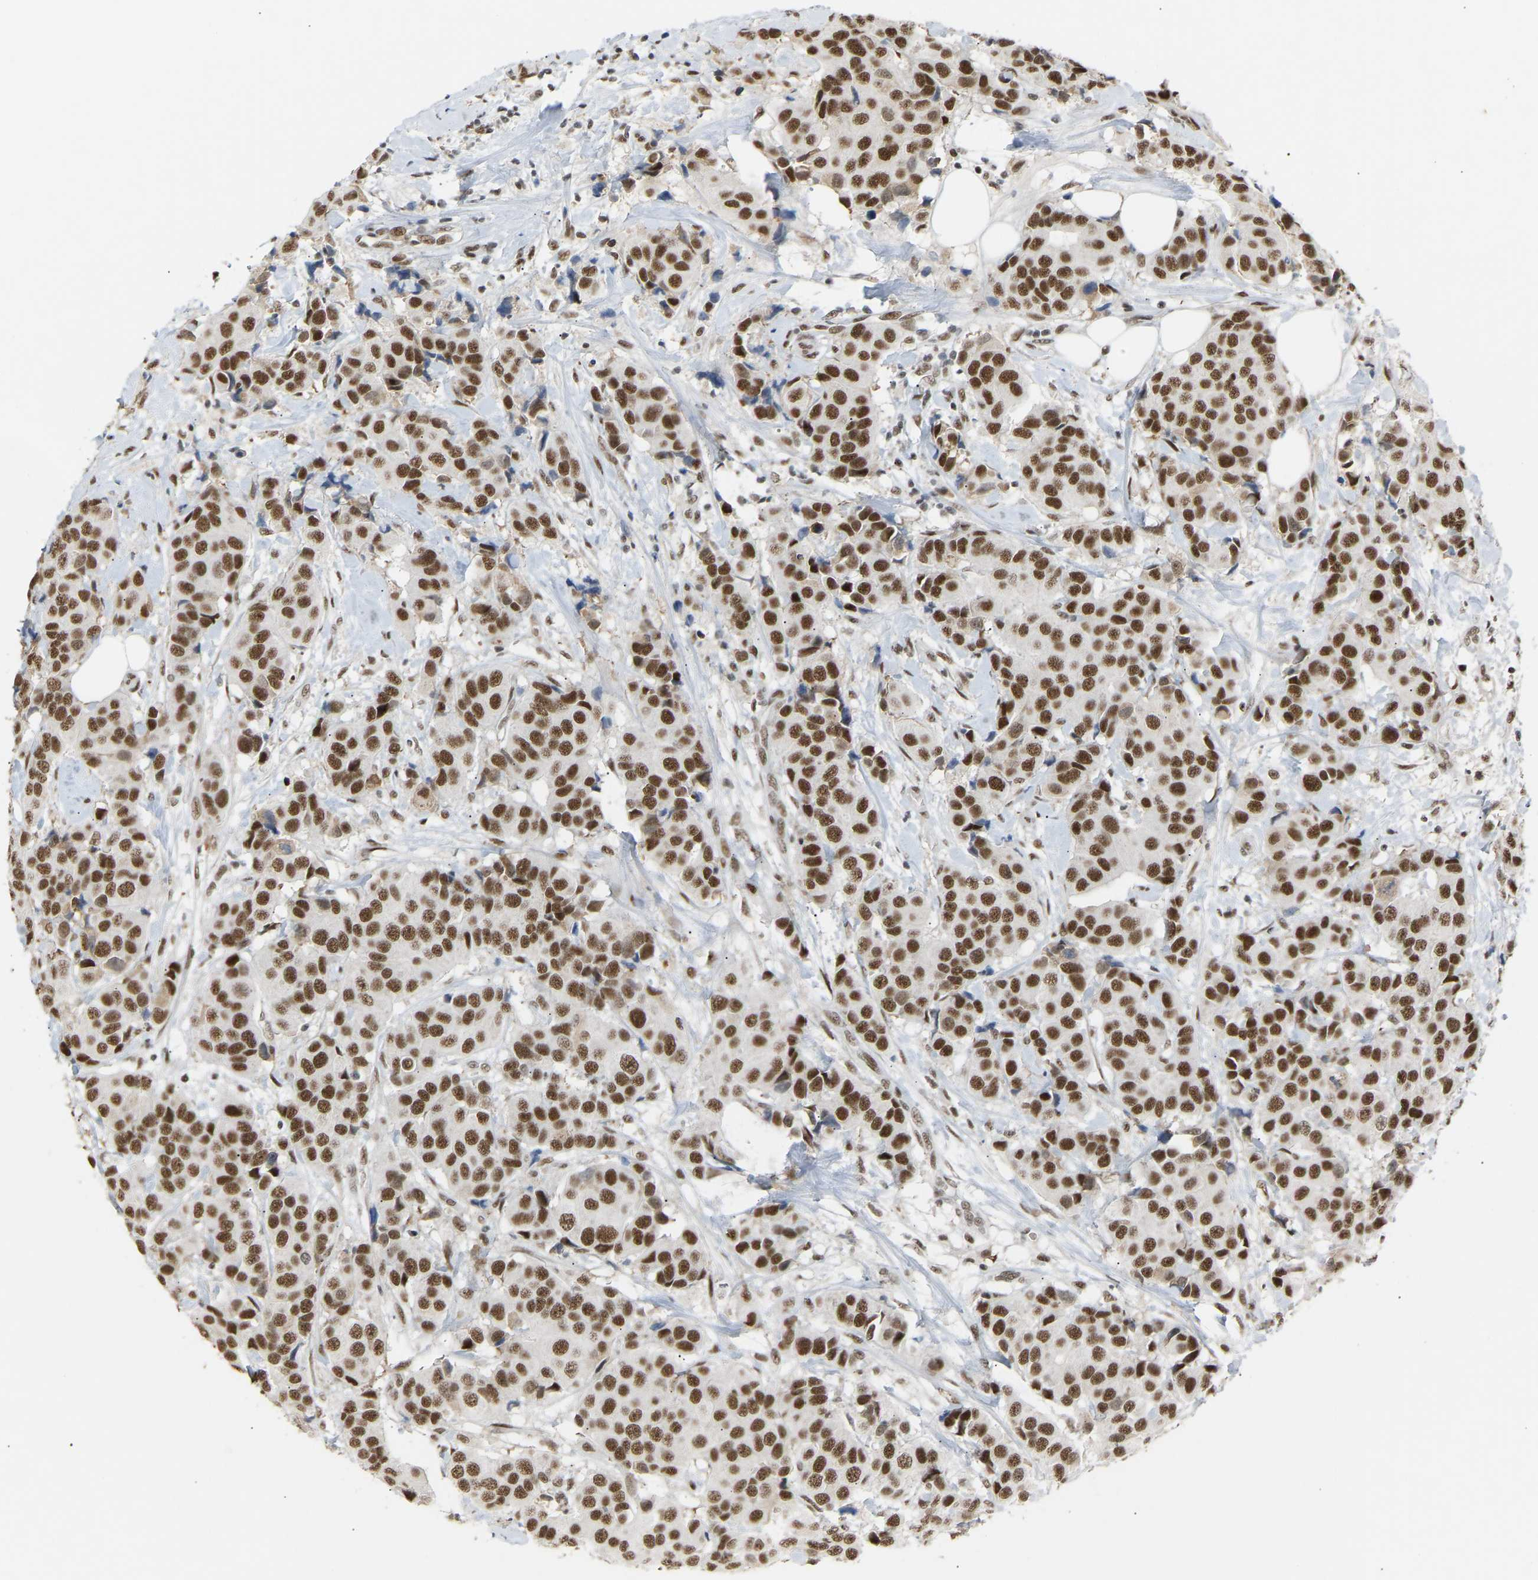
{"staining": {"intensity": "strong", "quantity": ">75%", "location": "nuclear"}, "tissue": "breast cancer", "cell_type": "Tumor cells", "image_type": "cancer", "snomed": [{"axis": "morphology", "description": "Normal tissue, NOS"}, {"axis": "morphology", "description": "Duct carcinoma"}, {"axis": "topography", "description": "Breast"}], "caption": "Protein positivity by immunohistochemistry reveals strong nuclear staining in about >75% of tumor cells in breast cancer.", "gene": "NELFB", "patient": {"sex": "female", "age": 39}}